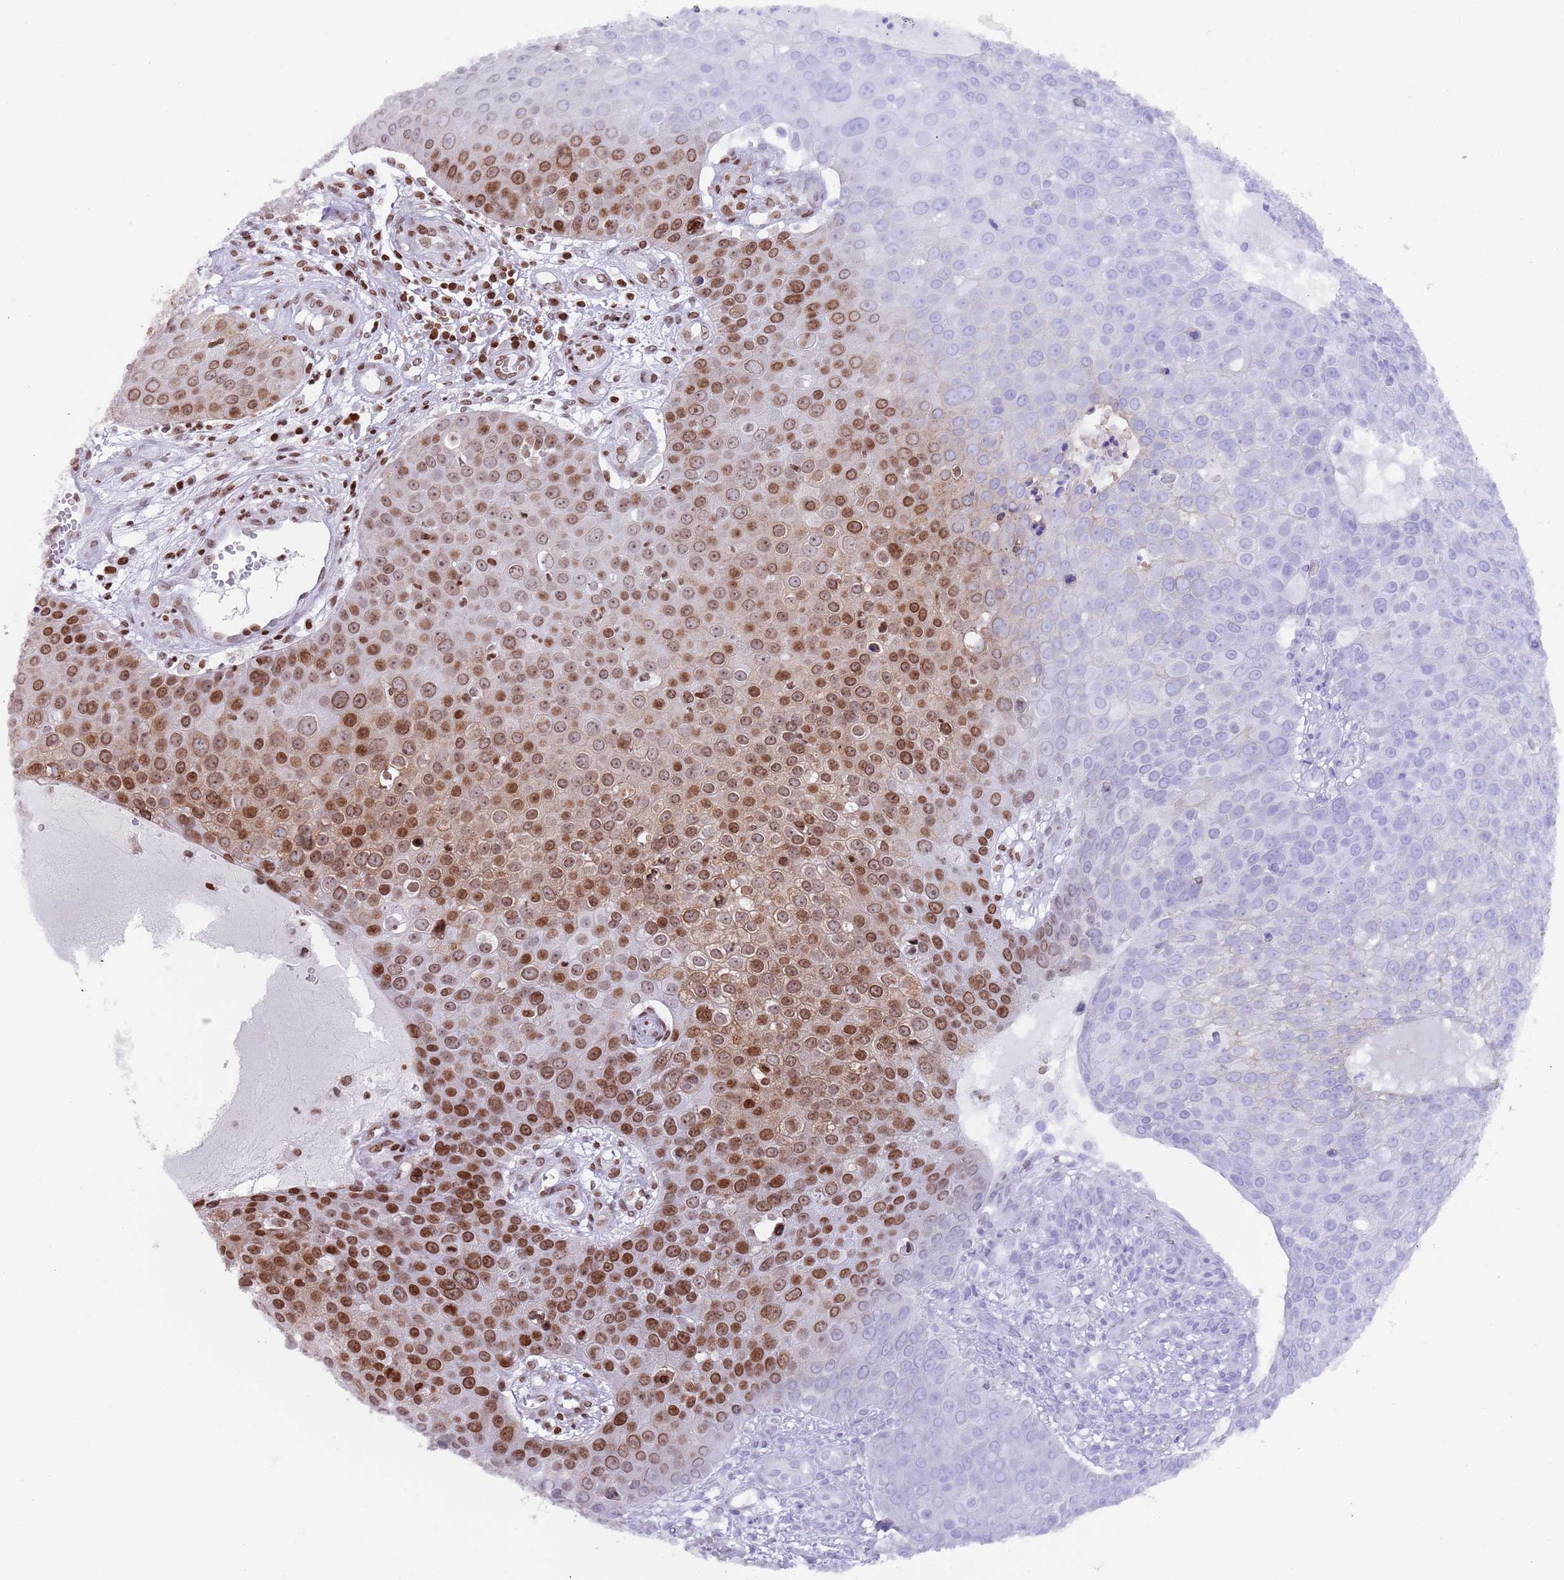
{"staining": {"intensity": "moderate", "quantity": "25%-75%", "location": "nuclear"}, "tissue": "skin cancer", "cell_type": "Tumor cells", "image_type": "cancer", "snomed": [{"axis": "morphology", "description": "Squamous cell carcinoma, NOS"}, {"axis": "topography", "description": "Skin"}], "caption": "About 25%-75% of tumor cells in skin cancer show moderate nuclear protein expression as visualized by brown immunohistochemical staining.", "gene": "HDAC8", "patient": {"sex": "male", "age": 71}}